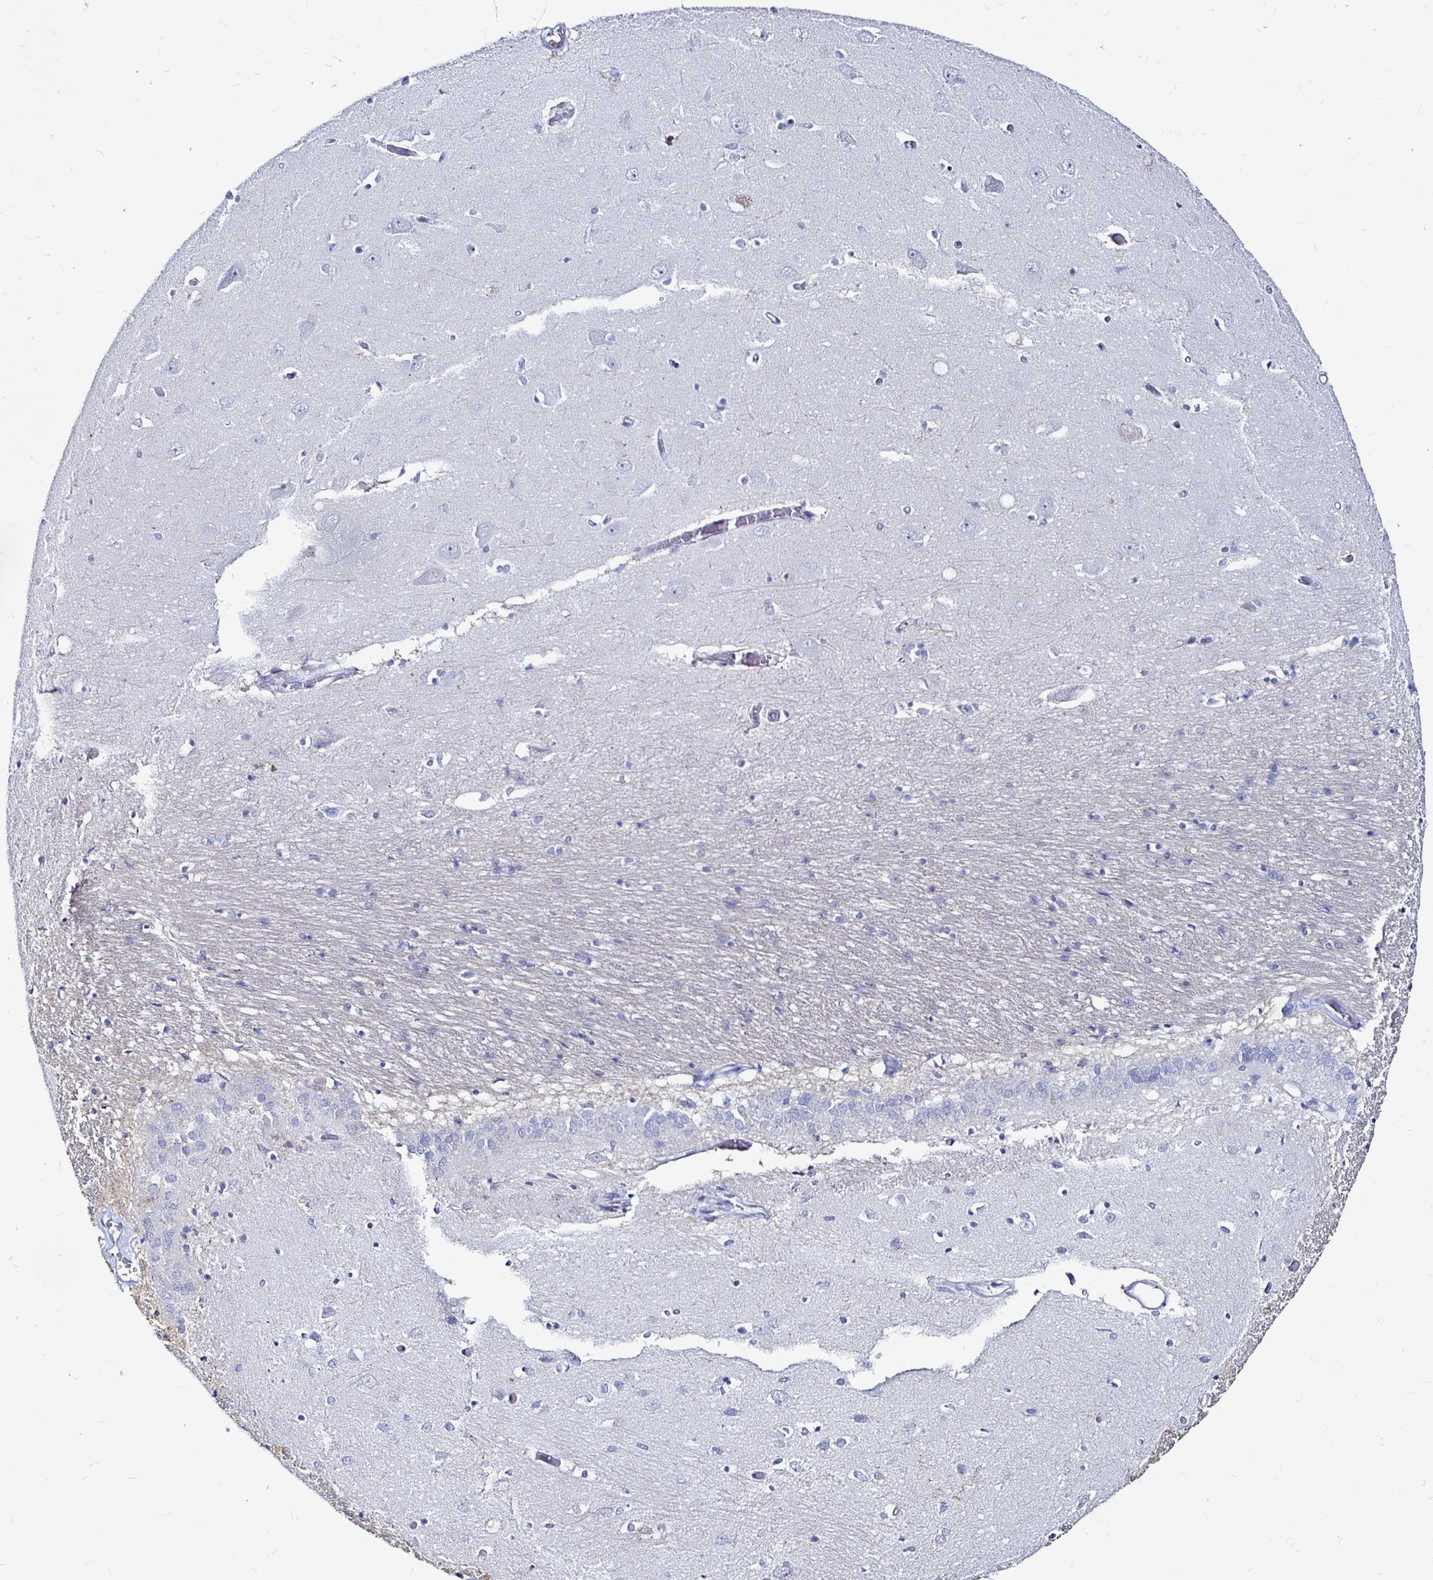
{"staining": {"intensity": "negative", "quantity": "none", "location": "none"}, "tissue": "caudate", "cell_type": "Glial cells", "image_type": "normal", "snomed": [{"axis": "morphology", "description": "Normal tissue, NOS"}, {"axis": "topography", "description": "Lateral ventricle wall"}, {"axis": "topography", "description": "Hippocampus"}], "caption": "Human caudate stained for a protein using IHC shows no expression in glial cells.", "gene": "LUZP4", "patient": {"sex": "female", "age": 63}}